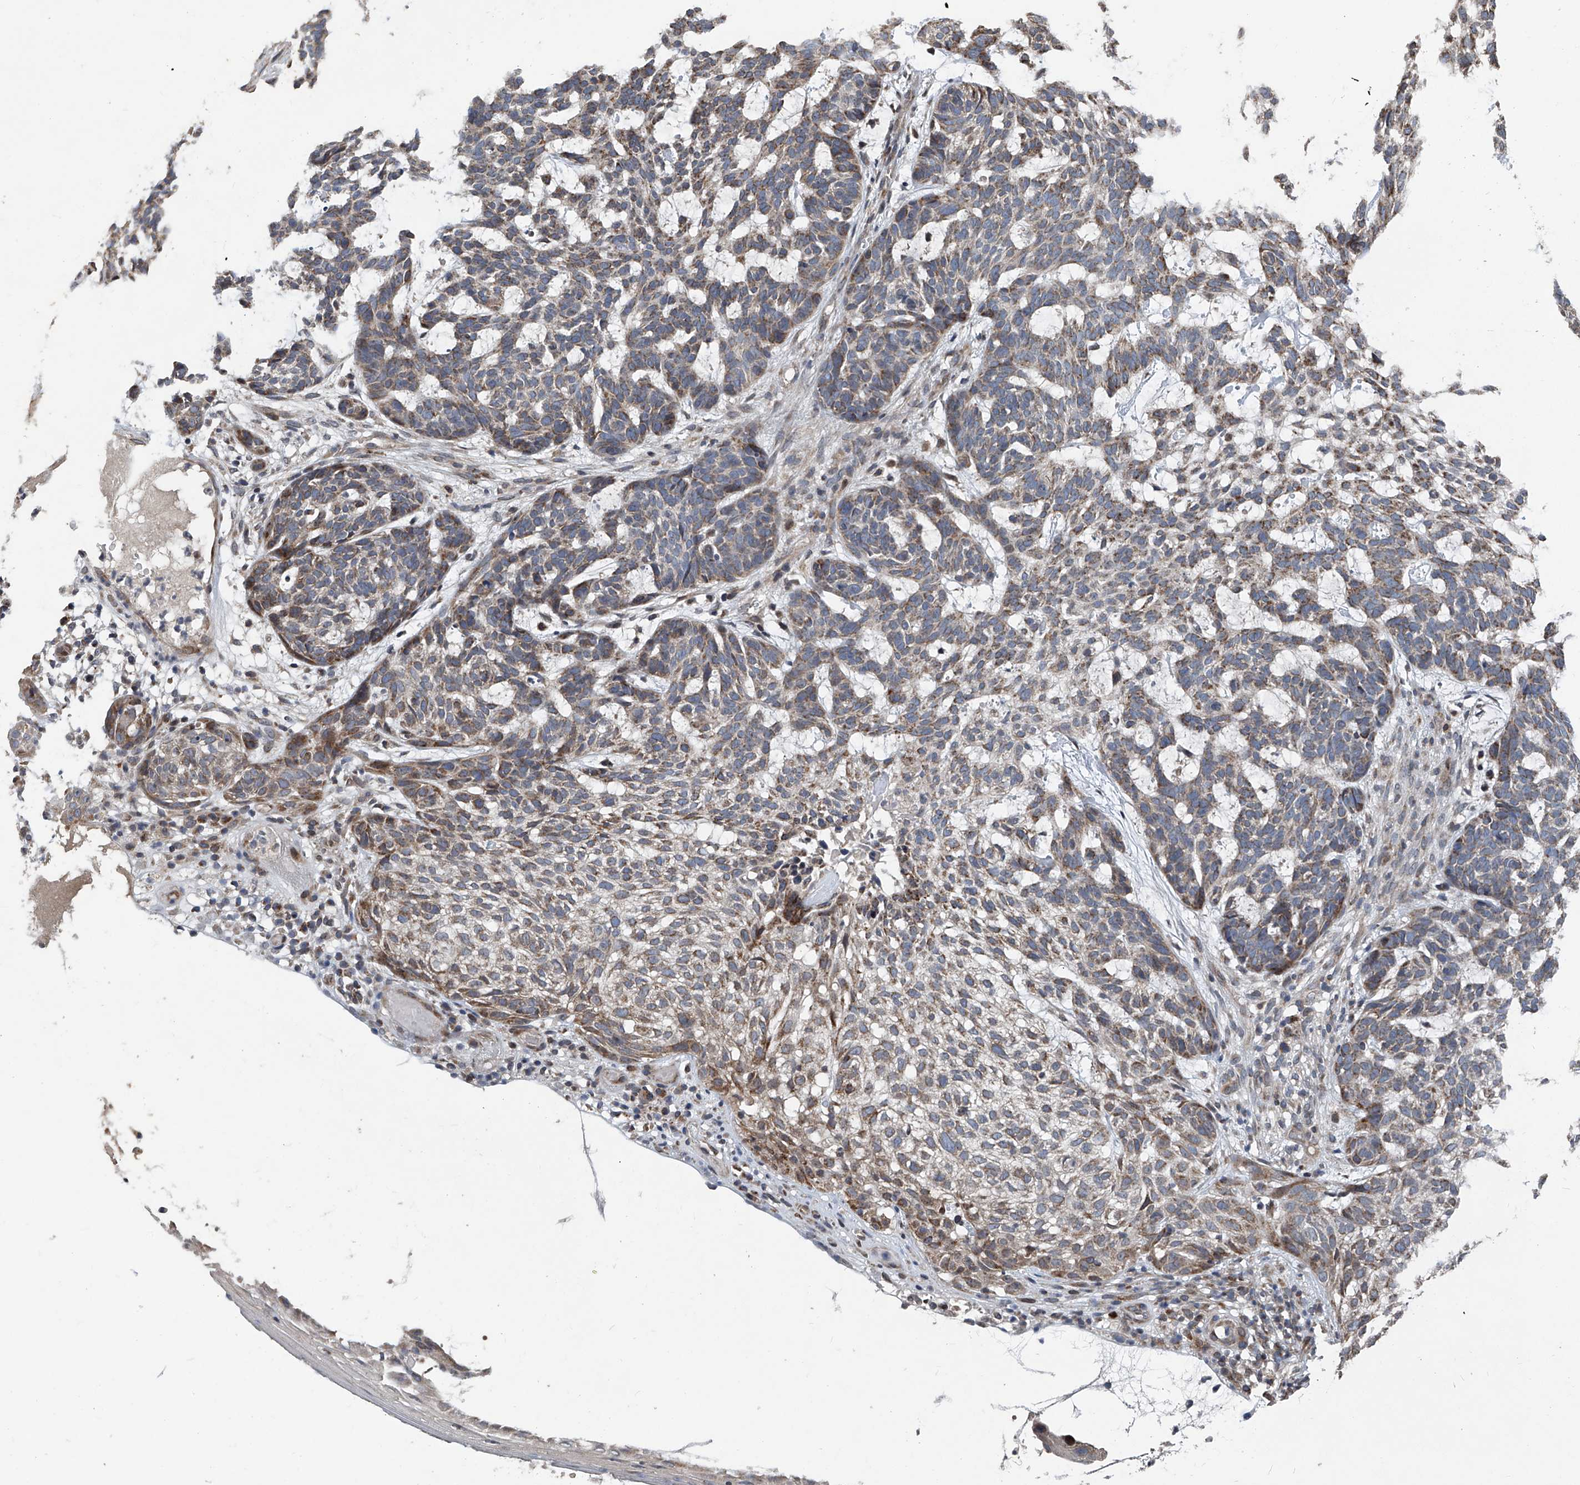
{"staining": {"intensity": "moderate", "quantity": ">75%", "location": "cytoplasmic/membranous"}, "tissue": "skin cancer", "cell_type": "Tumor cells", "image_type": "cancer", "snomed": [{"axis": "morphology", "description": "Basal cell carcinoma"}, {"axis": "topography", "description": "Skin"}], "caption": "A brown stain highlights moderate cytoplasmic/membranous positivity of a protein in human basal cell carcinoma (skin) tumor cells.", "gene": "BCKDHB", "patient": {"sex": "male", "age": 85}}